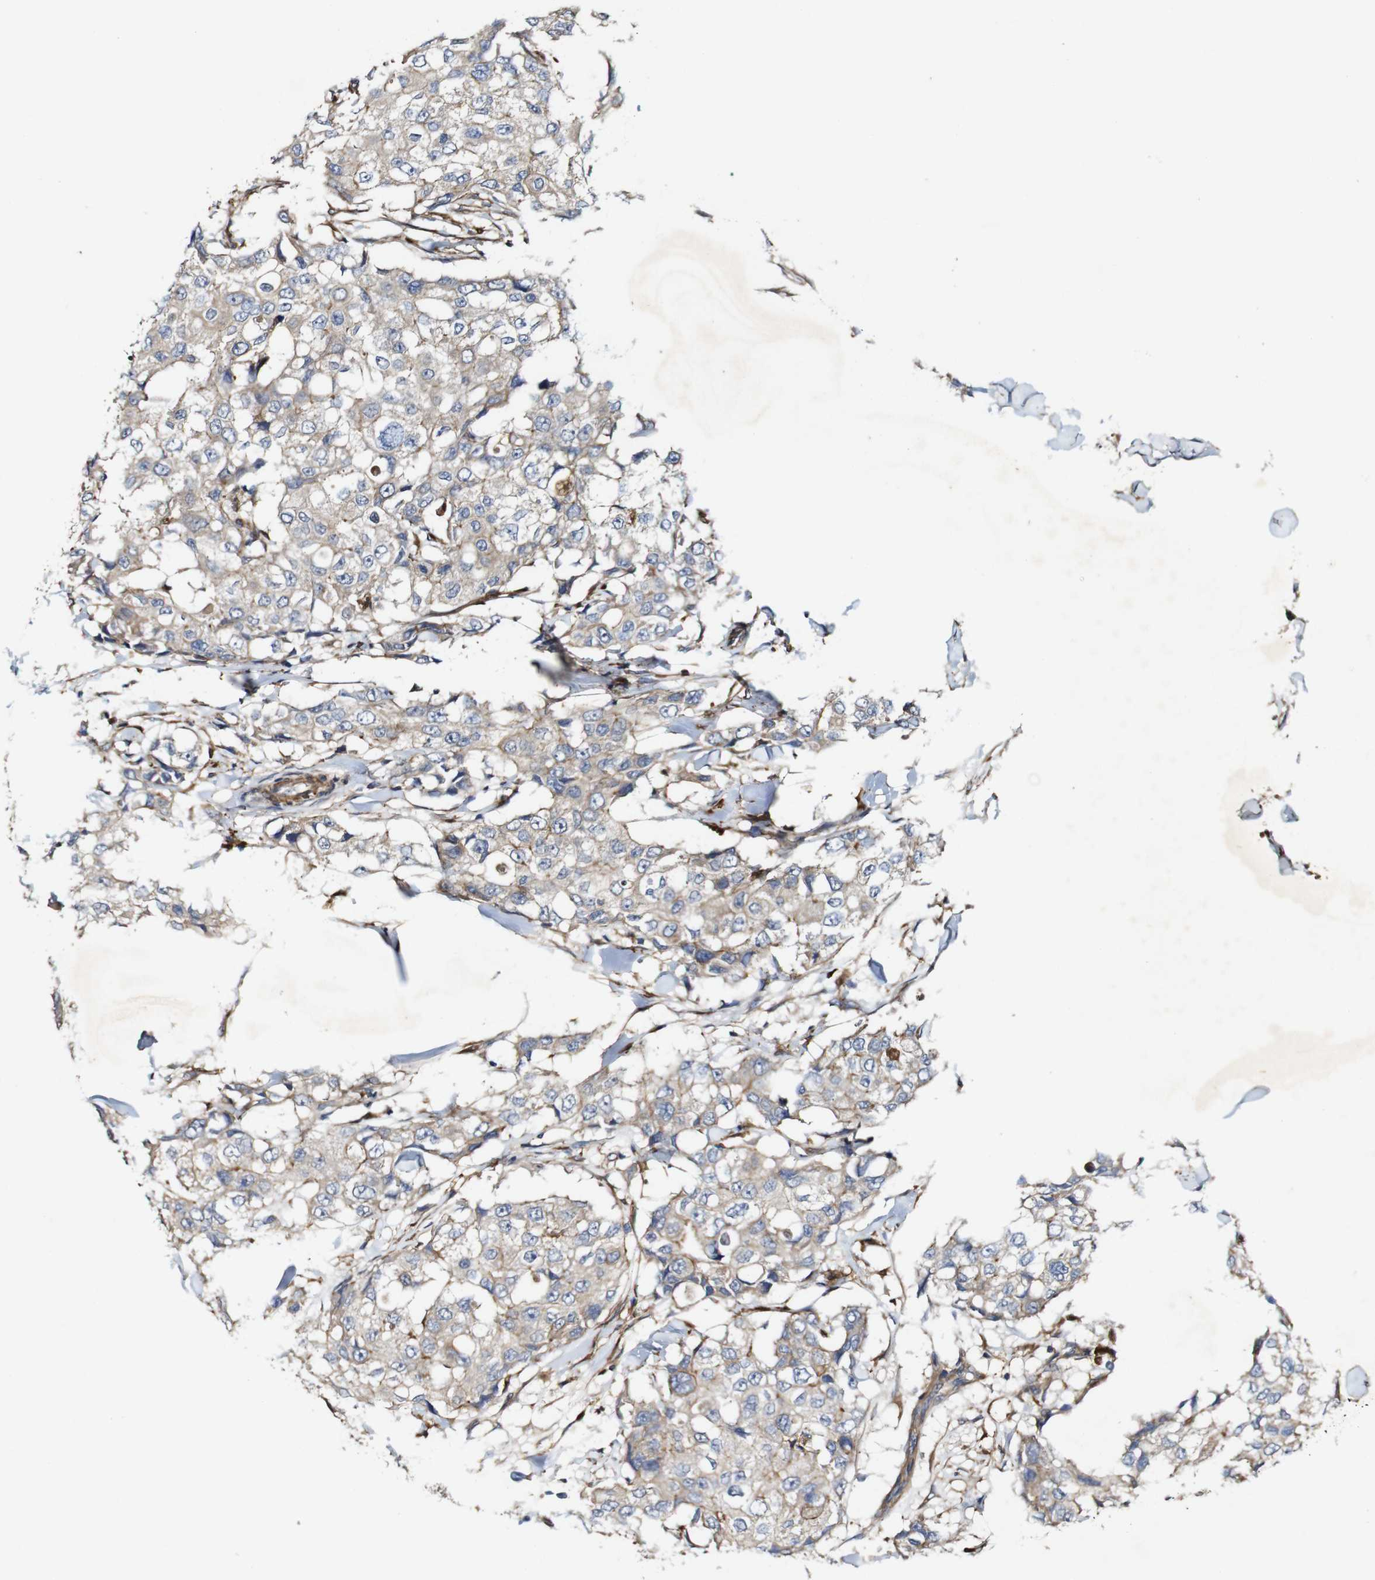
{"staining": {"intensity": "weak", "quantity": ">75%", "location": "cytoplasmic/membranous"}, "tissue": "breast cancer", "cell_type": "Tumor cells", "image_type": "cancer", "snomed": [{"axis": "morphology", "description": "Duct carcinoma"}, {"axis": "topography", "description": "Breast"}], "caption": "Immunohistochemical staining of breast cancer exhibits low levels of weak cytoplasmic/membranous protein positivity in about >75% of tumor cells.", "gene": "GSDME", "patient": {"sex": "female", "age": 27}}